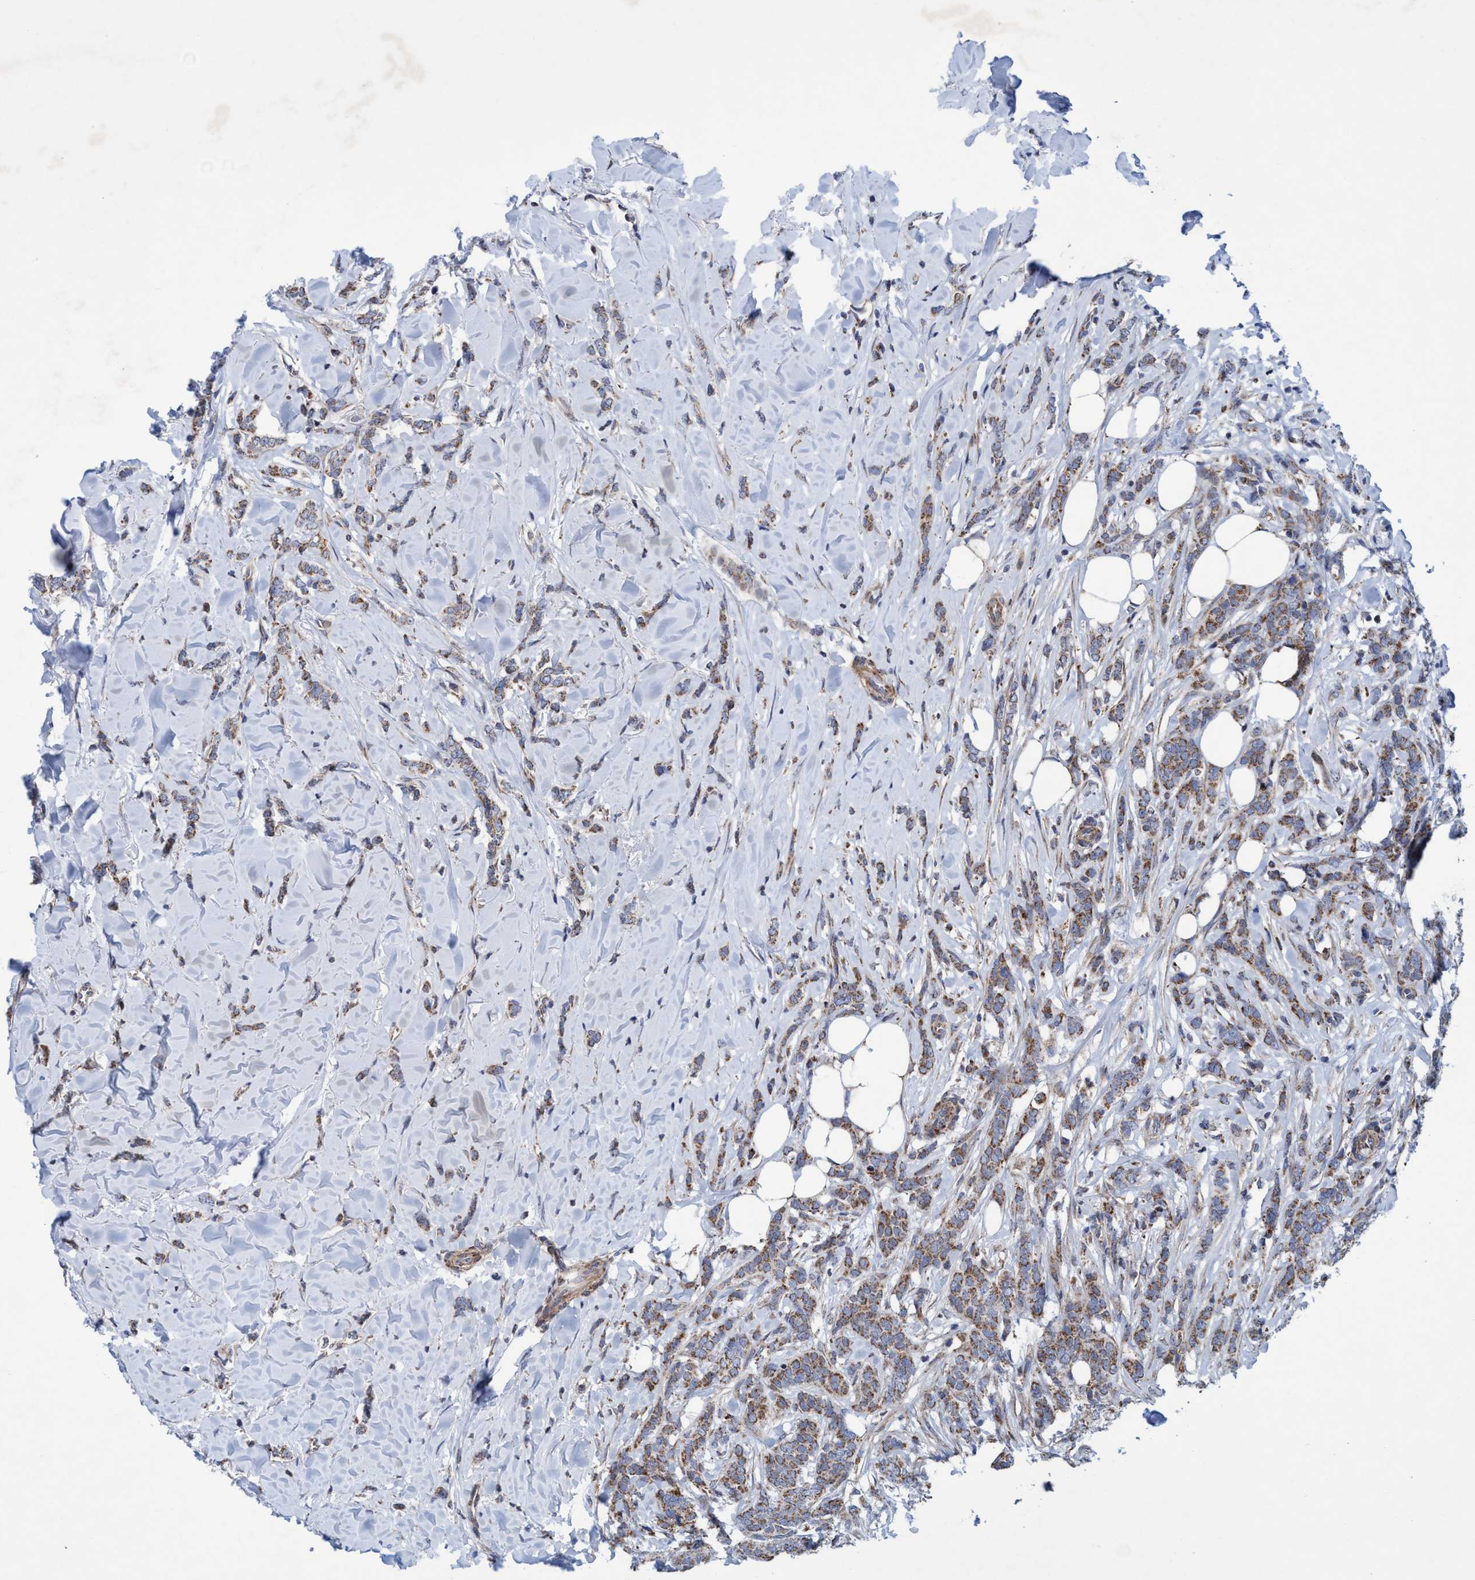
{"staining": {"intensity": "moderate", "quantity": ">75%", "location": "cytoplasmic/membranous"}, "tissue": "breast cancer", "cell_type": "Tumor cells", "image_type": "cancer", "snomed": [{"axis": "morphology", "description": "Lobular carcinoma"}, {"axis": "topography", "description": "Skin"}, {"axis": "topography", "description": "Breast"}], "caption": "Moderate cytoplasmic/membranous staining is identified in about >75% of tumor cells in breast cancer (lobular carcinoma). Immunohistochemistry (ihc) stains the protein in brown and the nuclei are stained blue.", "gene": "POLR1F", "patient": {"sex": "female", "age": 46}}